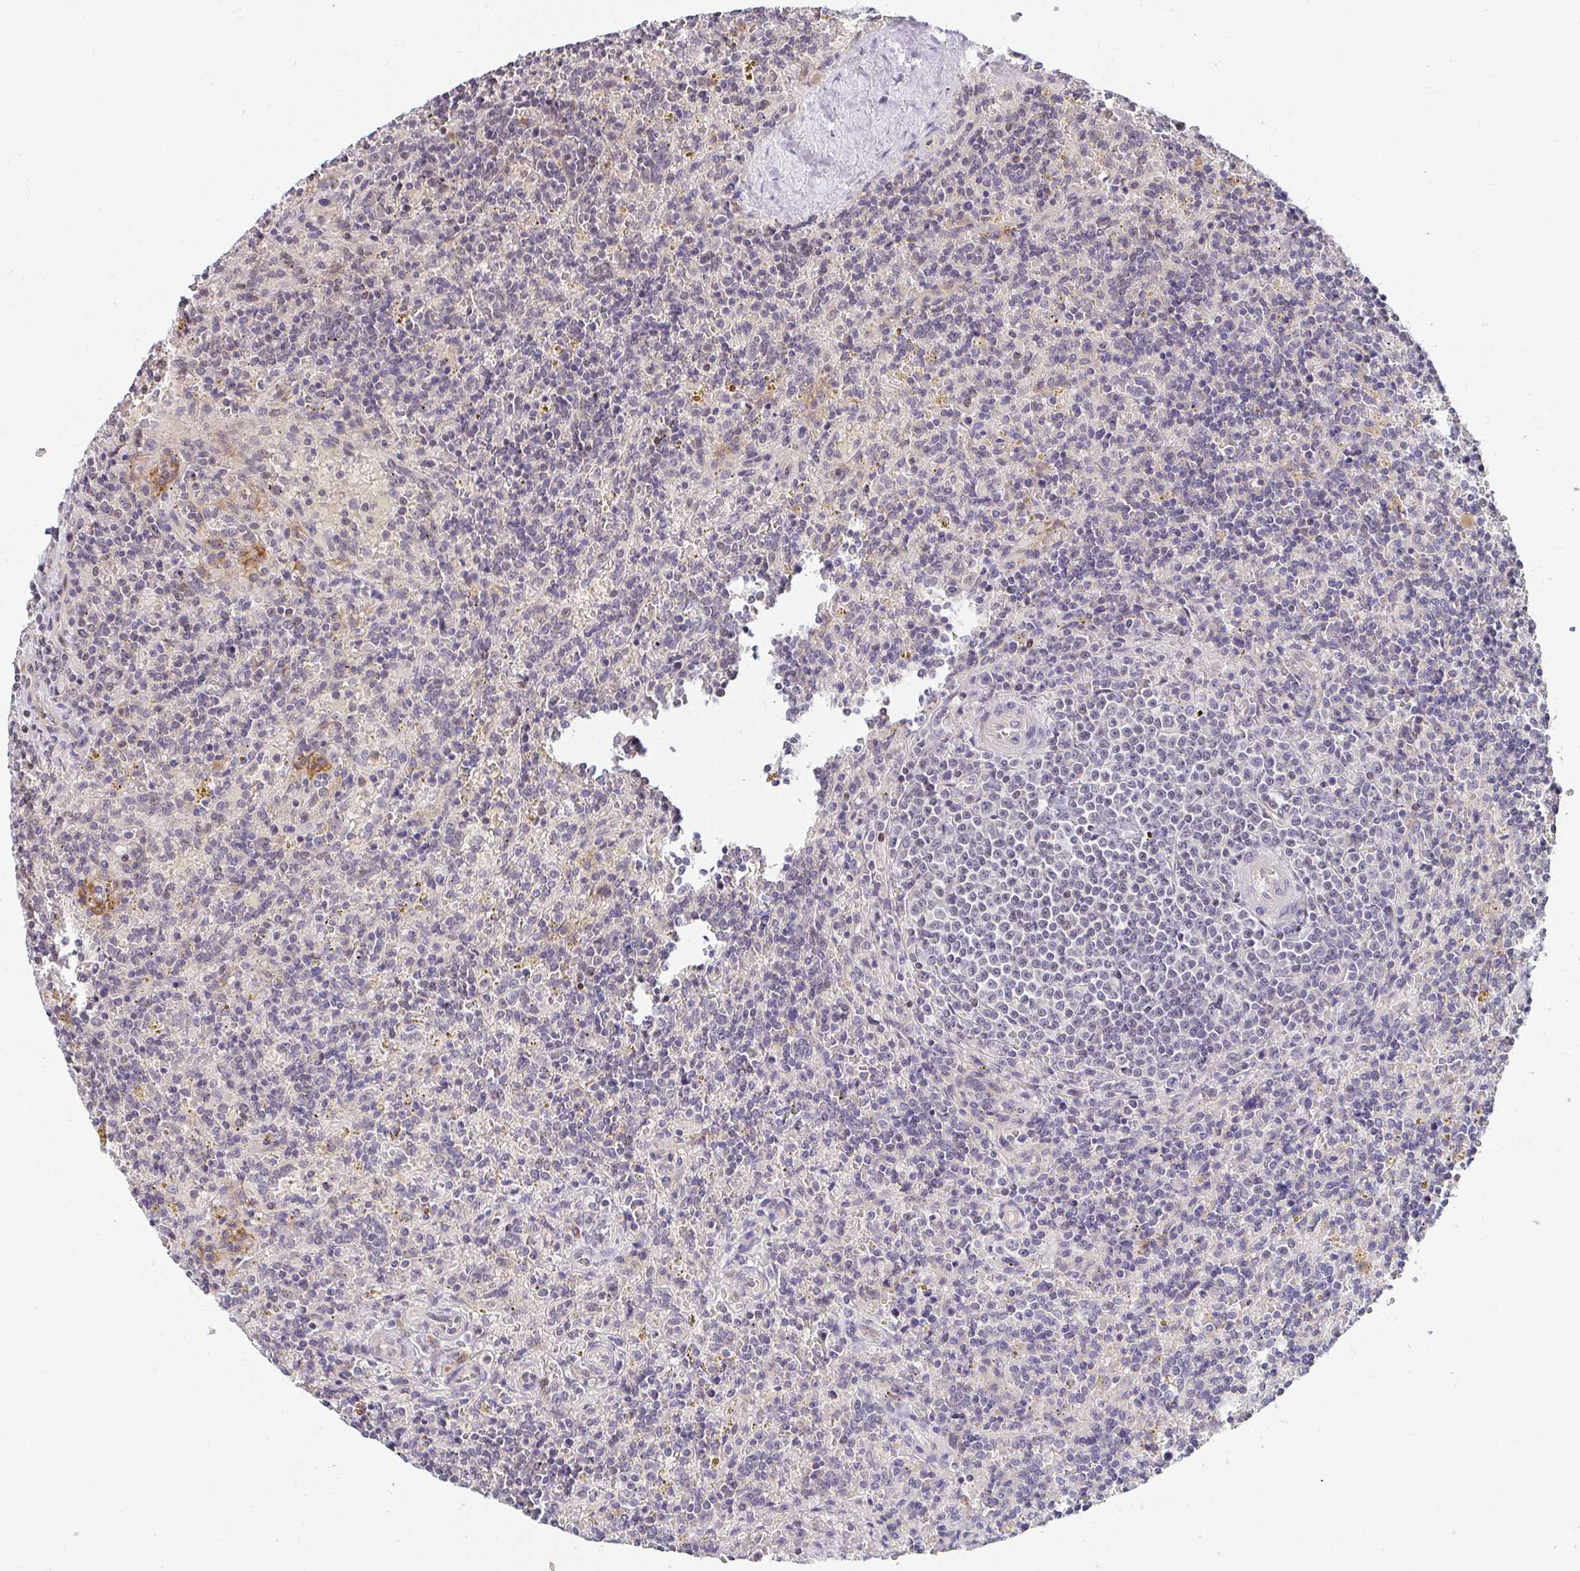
{"staining": {"intensity": "negative", "quantity": "none", "location": "none"}, "tissue": "lymphoma", "cell_type": "Tumor cells", "image_type": "cancer", "snomed": [{"axis": "morphology", "description": "Malignant lymphoma, non-Hodgkin's type, Low grade"}, {"axis": "topography", "description": "Spleen"}], "caption": "Malignant lymphoma, non-Hodgkin's type (low-grade) stained for a protein using immunohistochemistry exhibits no staining tumor cells.", "gene": "ANK3", "patient": {"sex": "male", "age": 67}}